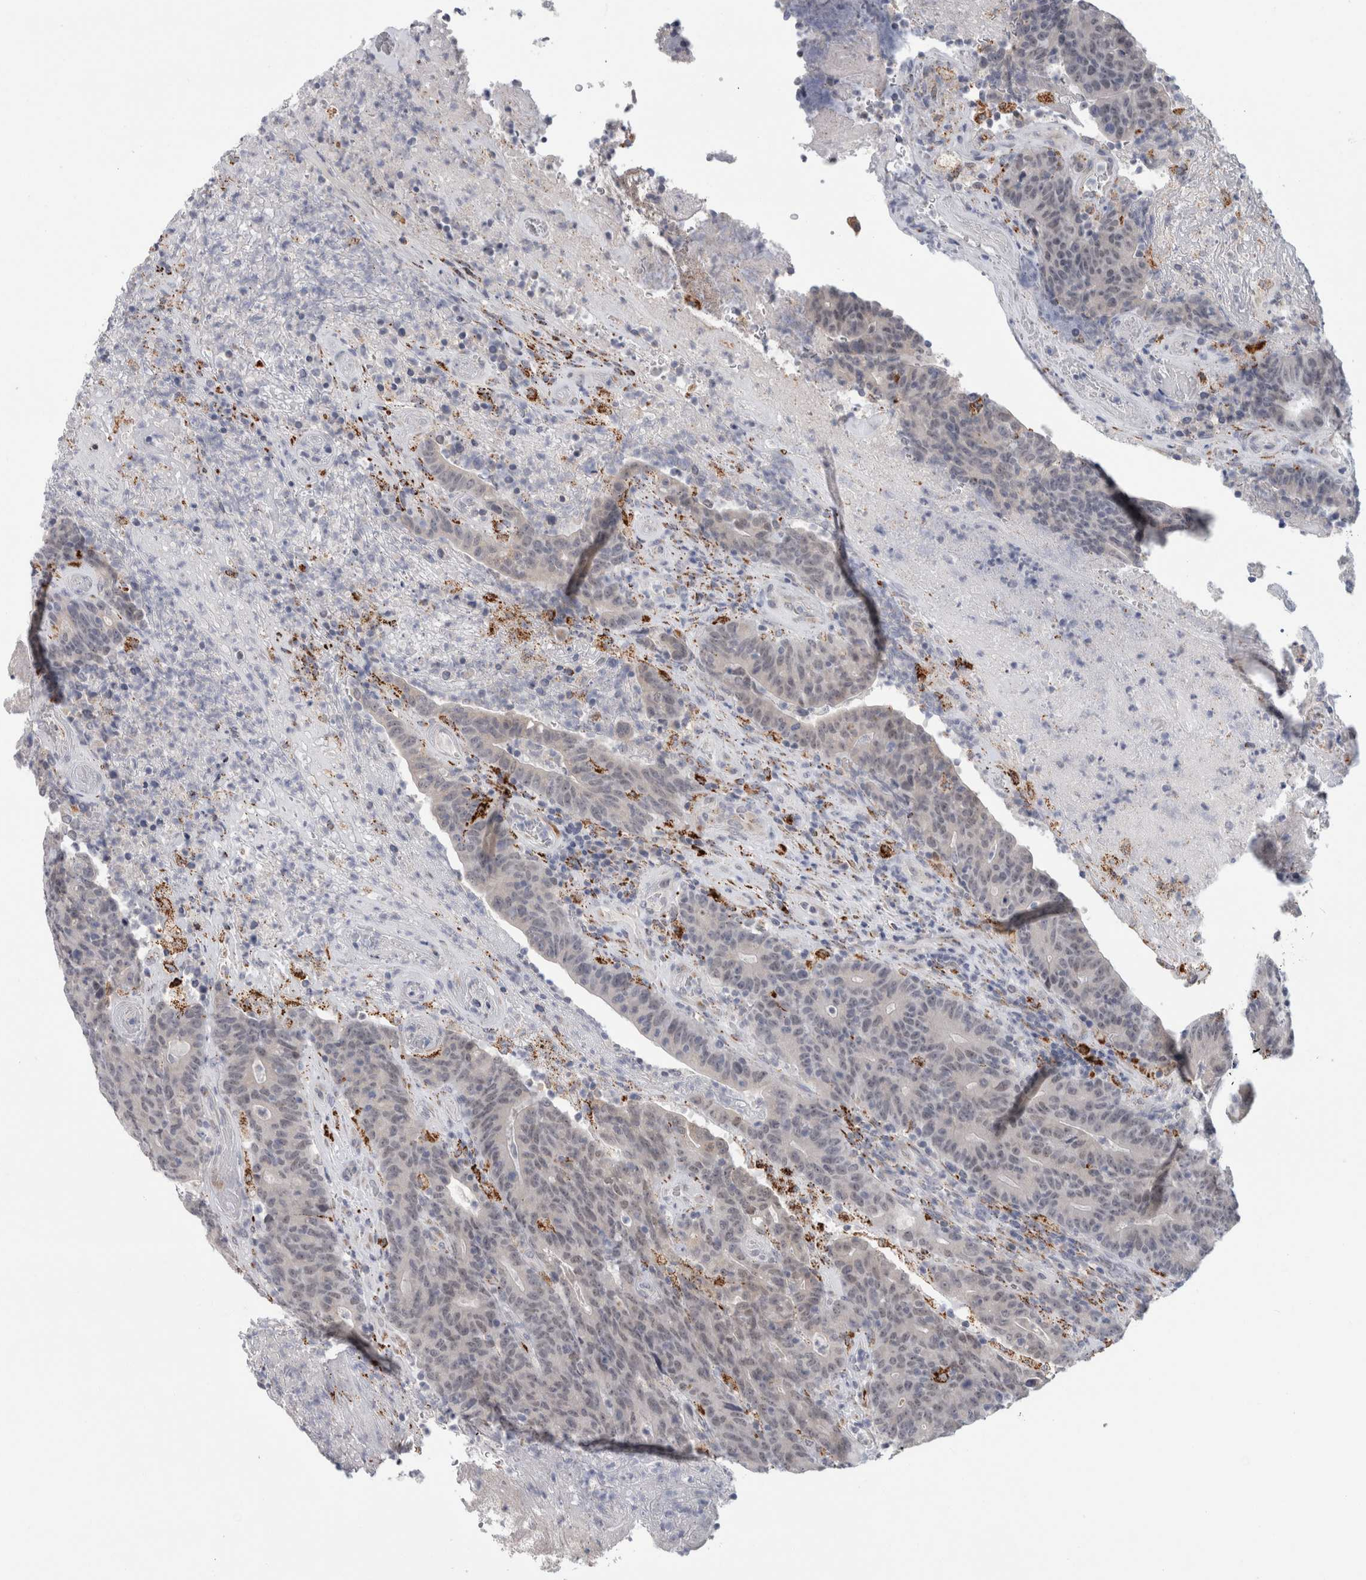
{"staining": {"intensity": "negative", "quantity": "none", "location": "none"}, "tissue": "colorectal cancer", "cell_type": "Tumor cells", "image_type": "cancer", "snomed": [{"axis": "morphology", "description": "Normal tissue, NOS"}, {"axis": "morphology", "description": "Adenocarcinoma, NOS"}, {"axis": "topography", "description": "Colon"}], "caption": "This image is of colorectal cancer (adenocarcinoma) stained with immunohistochemistry to label a protein in brown with the nuclei are counter-stained blue. There is no expression in tumor cells.", "gene": "NIPA1", "patient": {"sex": "female", "age": 75}}